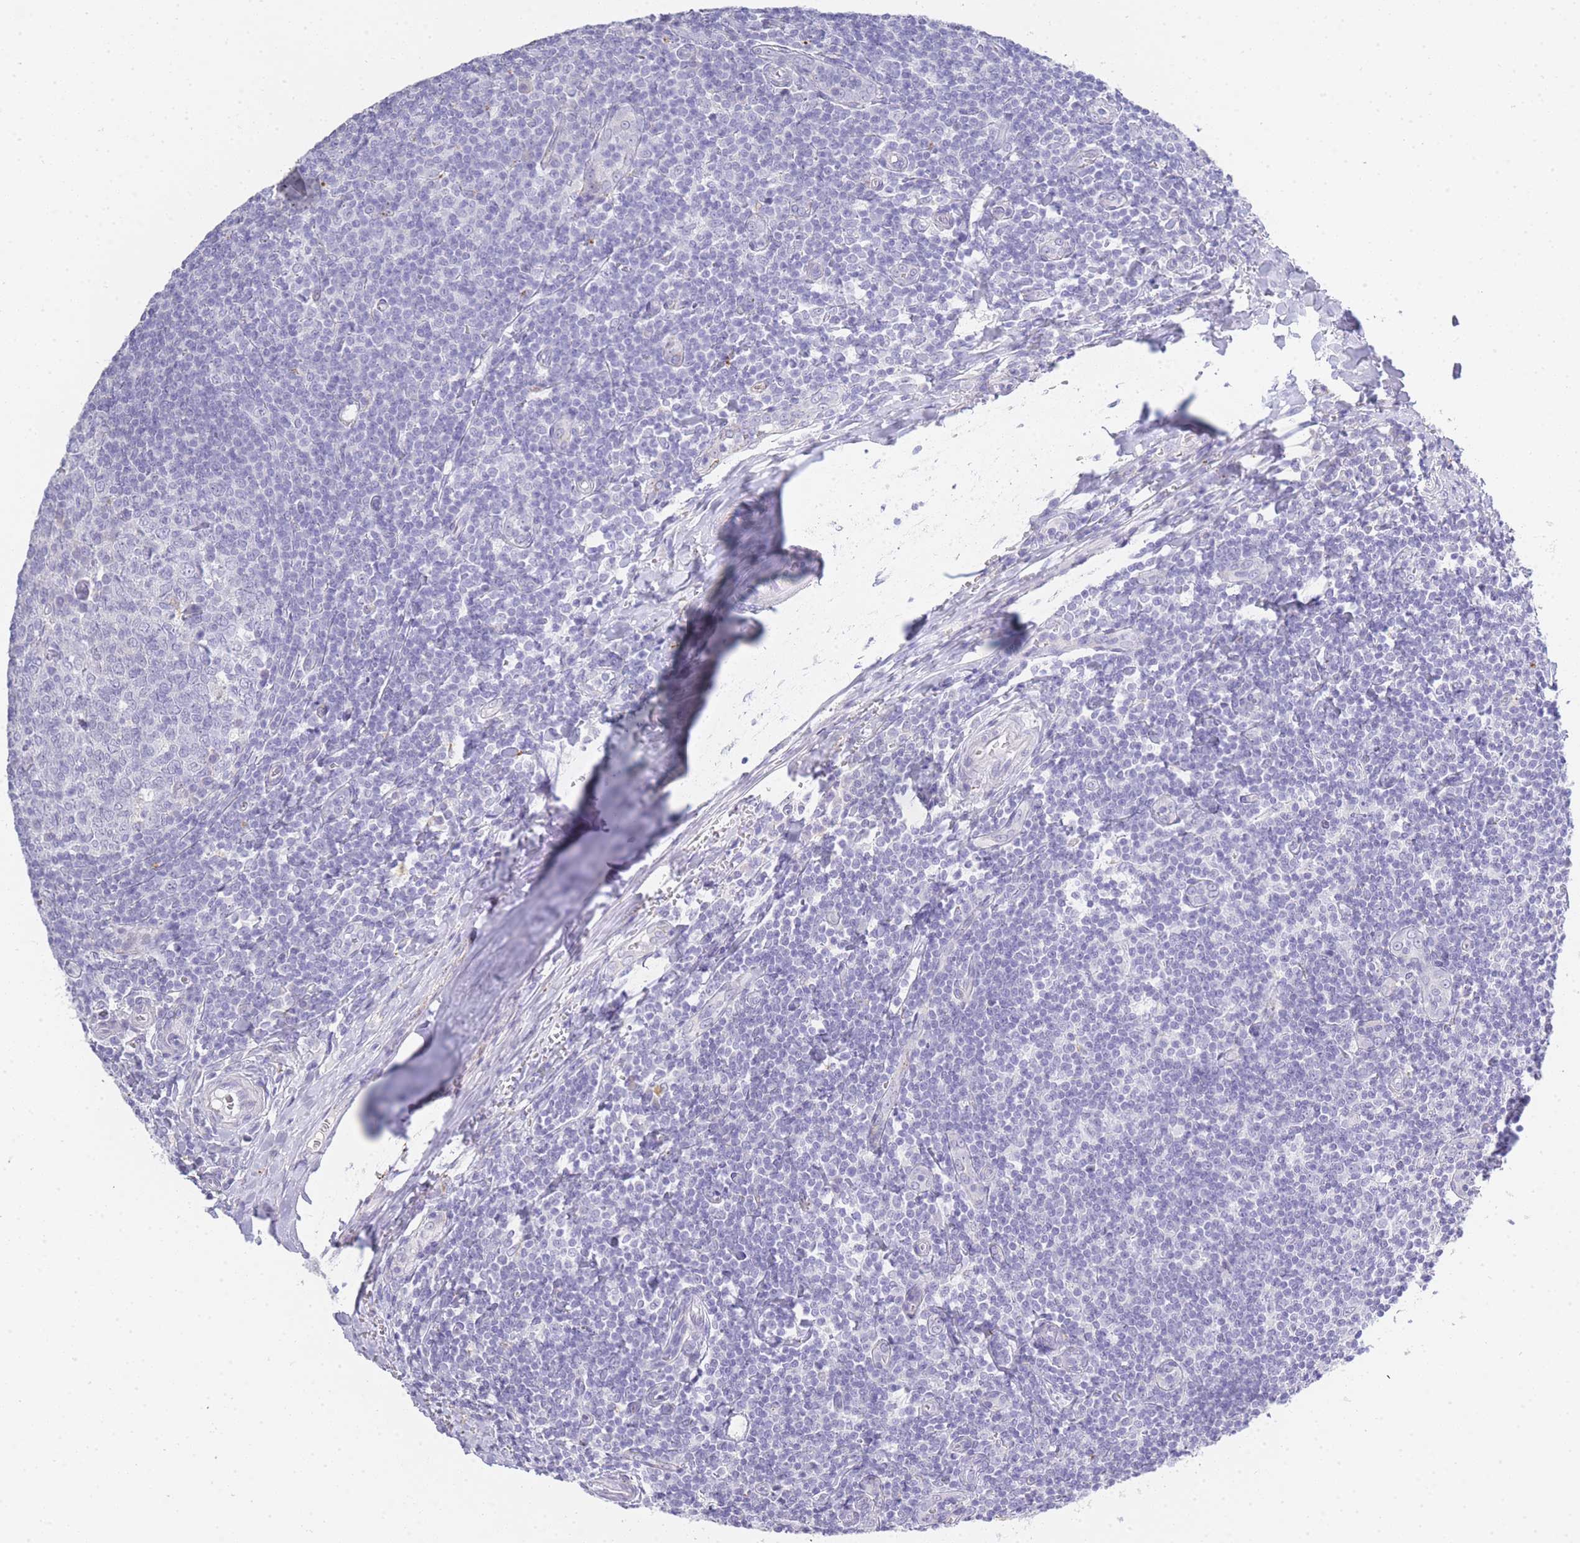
{"staining": {"intensity": "weak", "quantity": "<25%", "location": "cytoplasmic/membranous"}, "tissue": "tonsil", "cell_type": "Germinal center cells", "image_type": "normal", "snomed": [{"axis": "morphology", "description": "Normal tissue, NOS"}, {"axis": "topography", "description": "Tonsil"}], "caption": "IHC histopathology image of unremarkable human tonsil stained for a protein (brown), which shows no positivity in germinal center cells. (Brightfield microscopy of DAB immunohistochemistry at high magnification).", "gene": "RHO", "patient": {"sex": "male", "age": 27}}